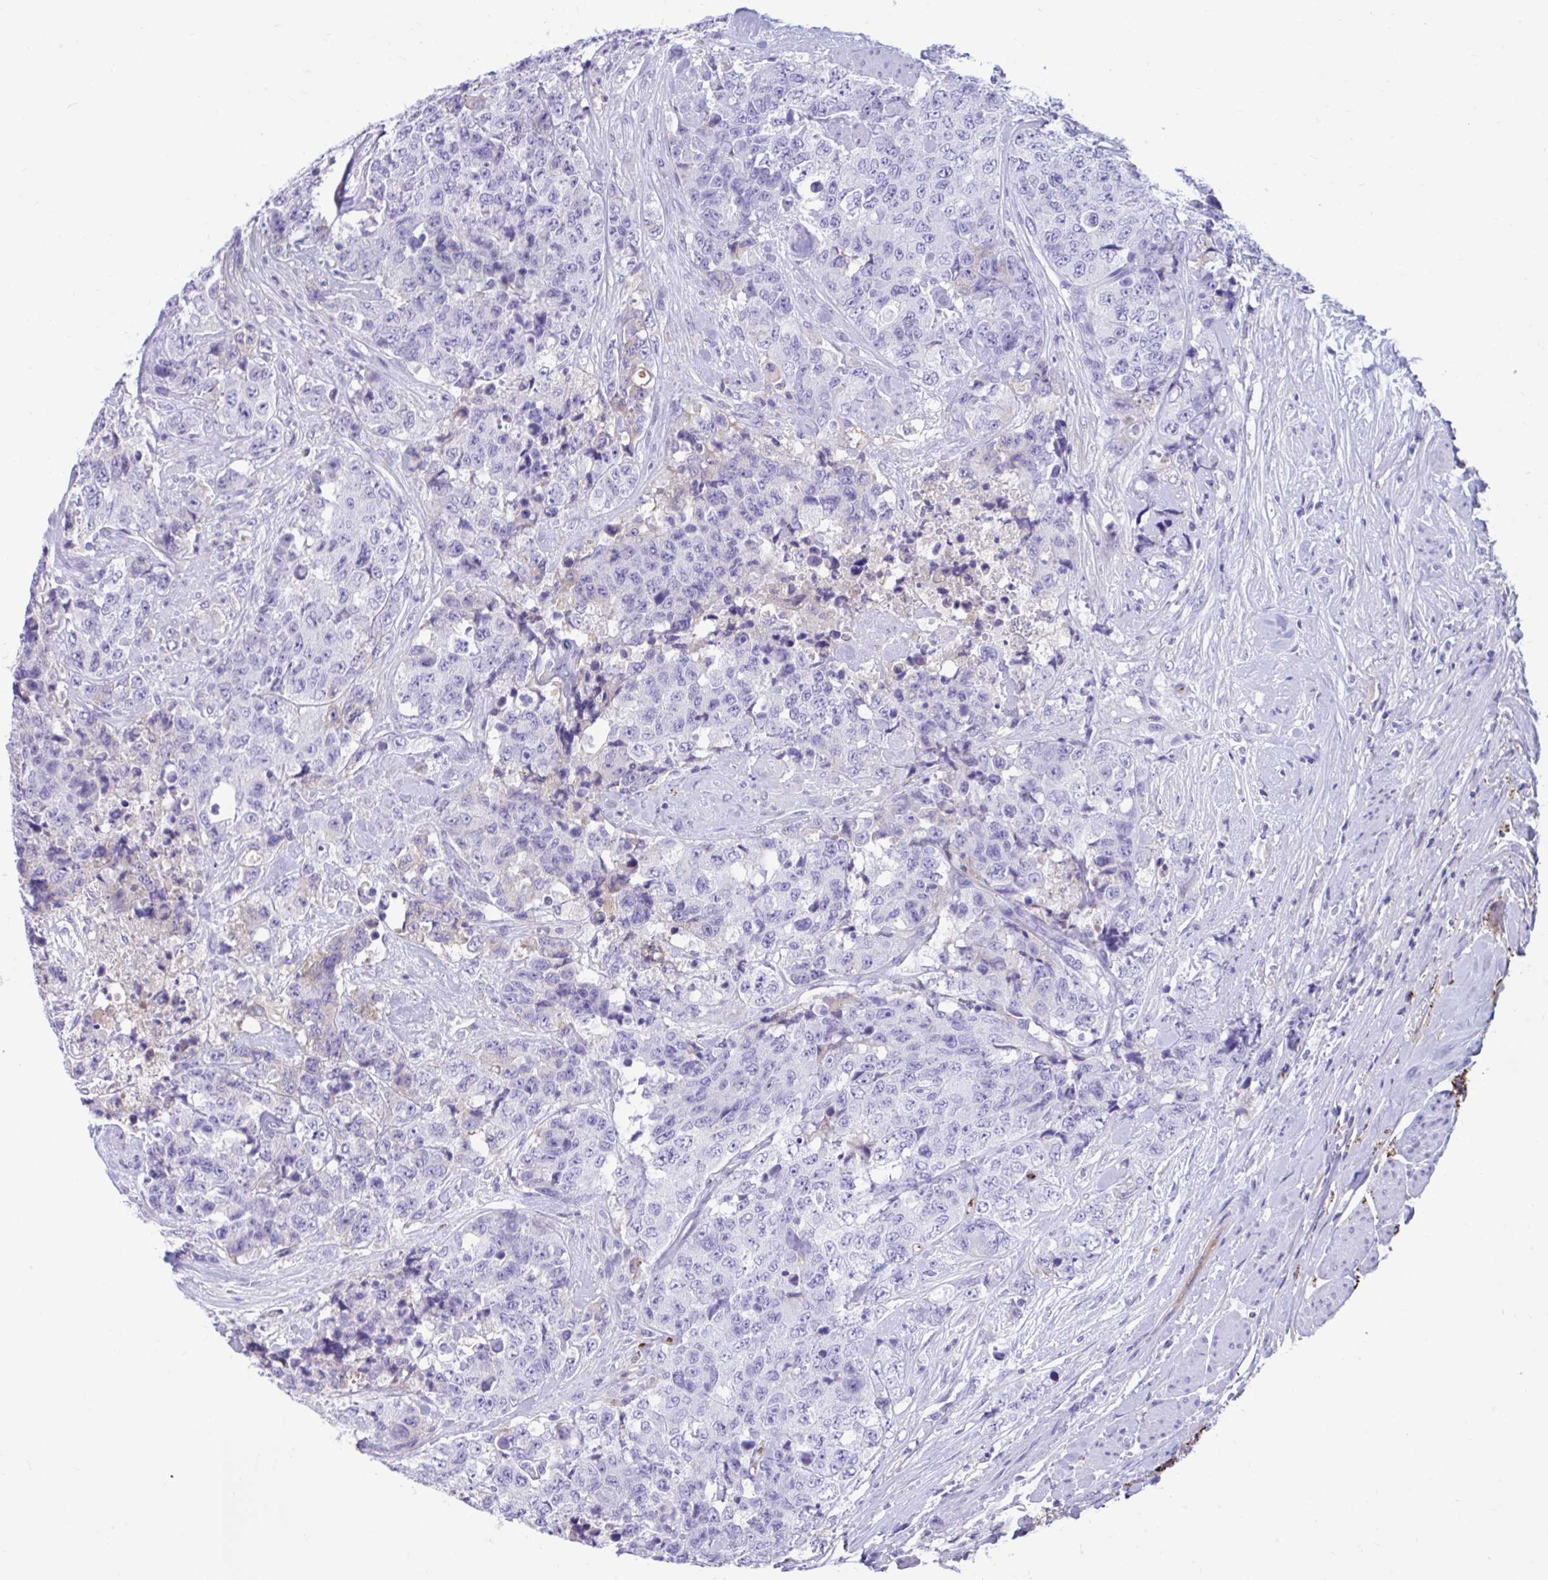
{"staining": {"intensity": "negative", "quantity": "none", "location": "none"}, "tissue": "urothelial cancer", "cell_type": "Tumor cells", "image_type": "cancer", "snomed": [{"axis": "morphology", "description": "Urothelial carcinoma, High grade"}, {"axis": "topography", "description": "Urinary bladder"}], "caption": "High magnification brightfield microscopy of urothelial carcinoma (high-grade) stained with DAB (3,3'-diaminobenzidine) (brown) and counterstained with hematoxylin (blue): tumor cells show no significant staining. (DAB IHC, high magnification).", "gene": "SMIM9", "patient": {"sex": "female", "age": 78}}